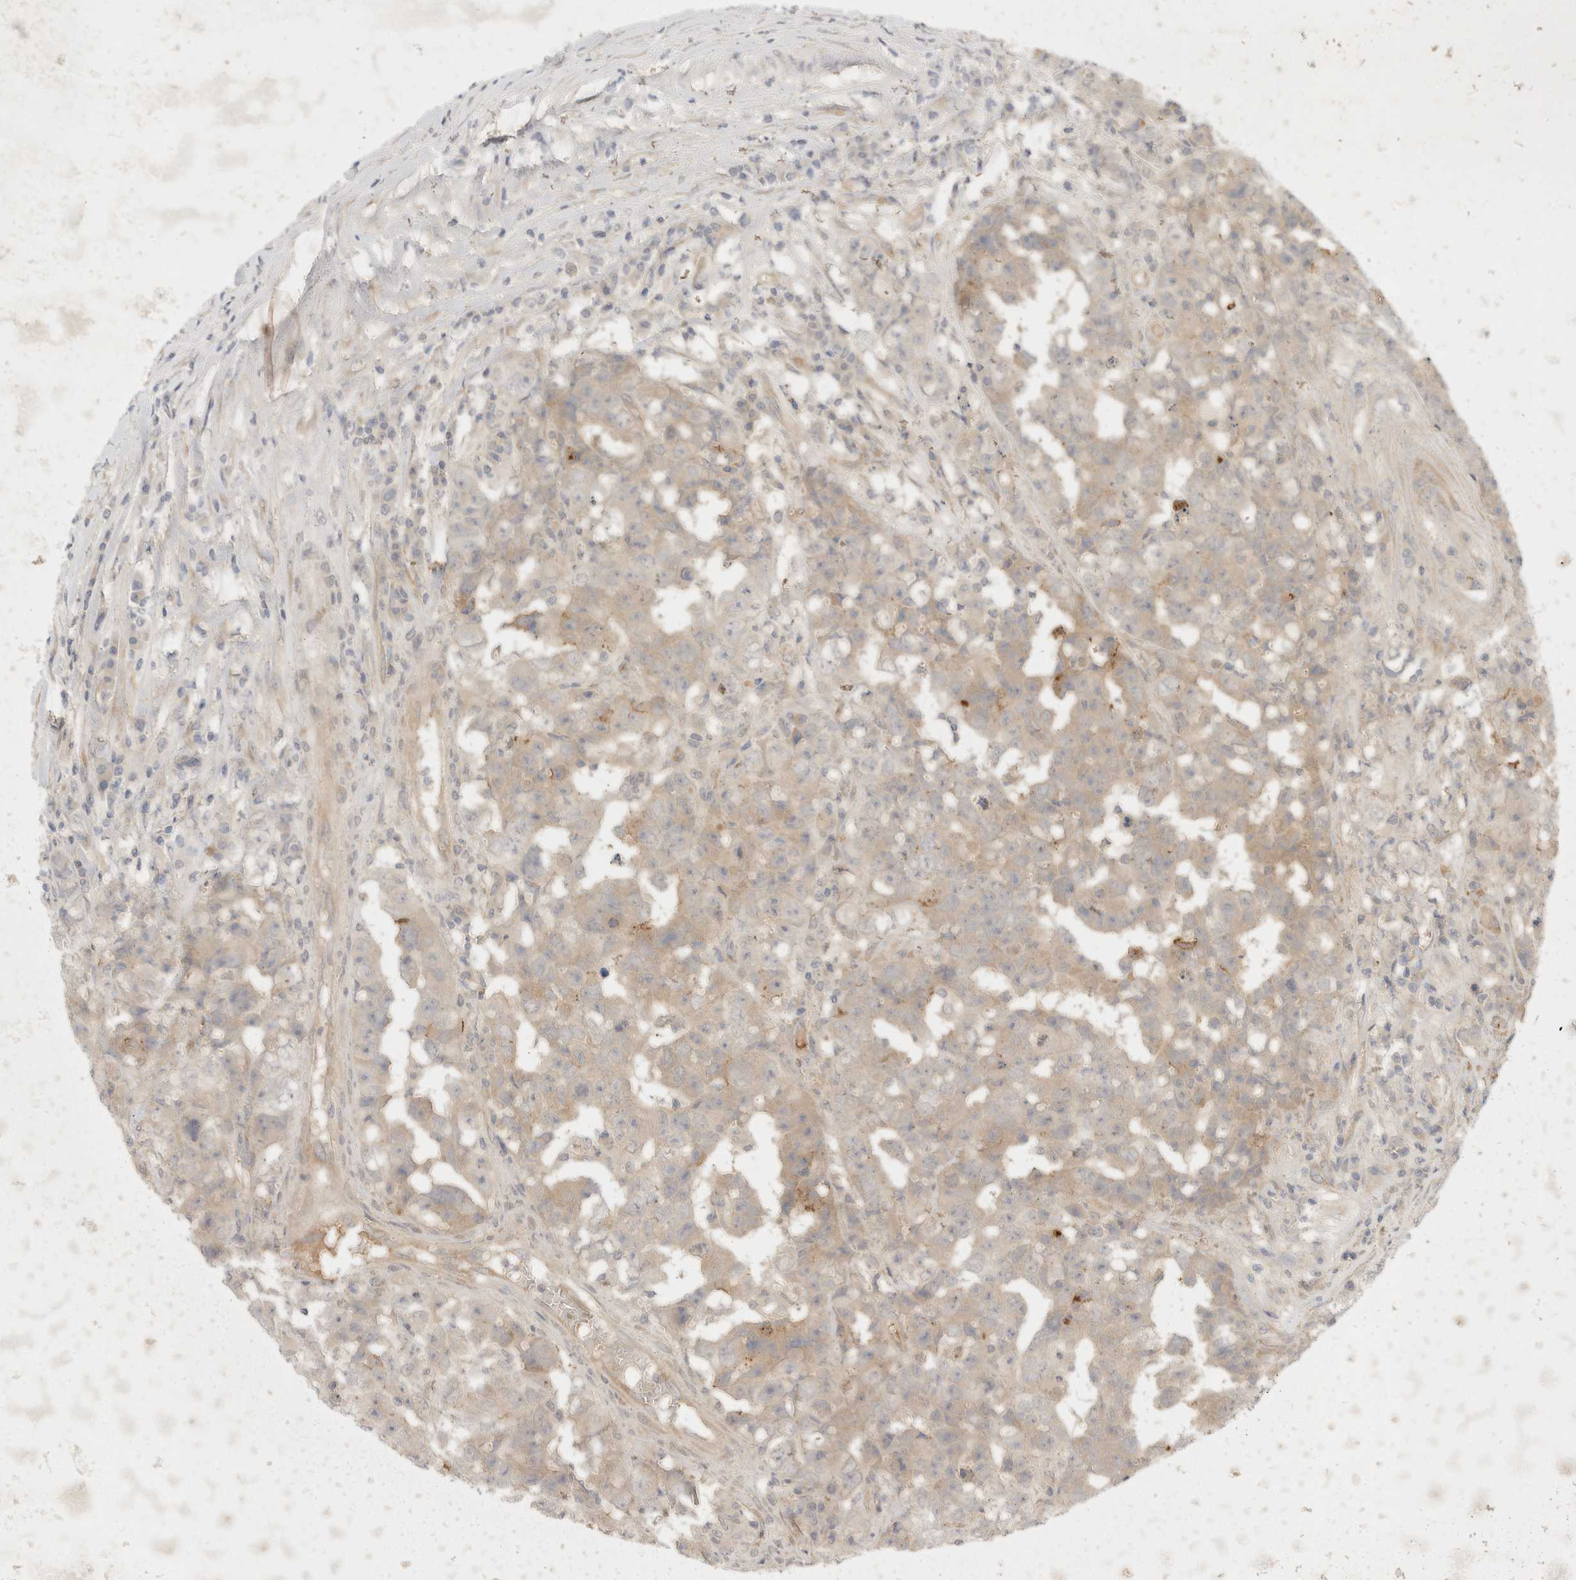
{"staining": {"intensity": "weak", "quantity": "<25%", "location": "cytoplasmic/membranous"}, "tissue": "testis cancer", "cell_type": "Tumor cells", "image_type": "cancer", "snomed": [{"axis": "morphology", "description": "Carcinoma, Embryonal, NOS"}, {"axis": "topography", "description": "Testis"}], "caption": "An image of human testis cancer is negative for staining in tumor cells.", "gene": "EIF4G3", "patient": {"sex": "male", "age": 25}}